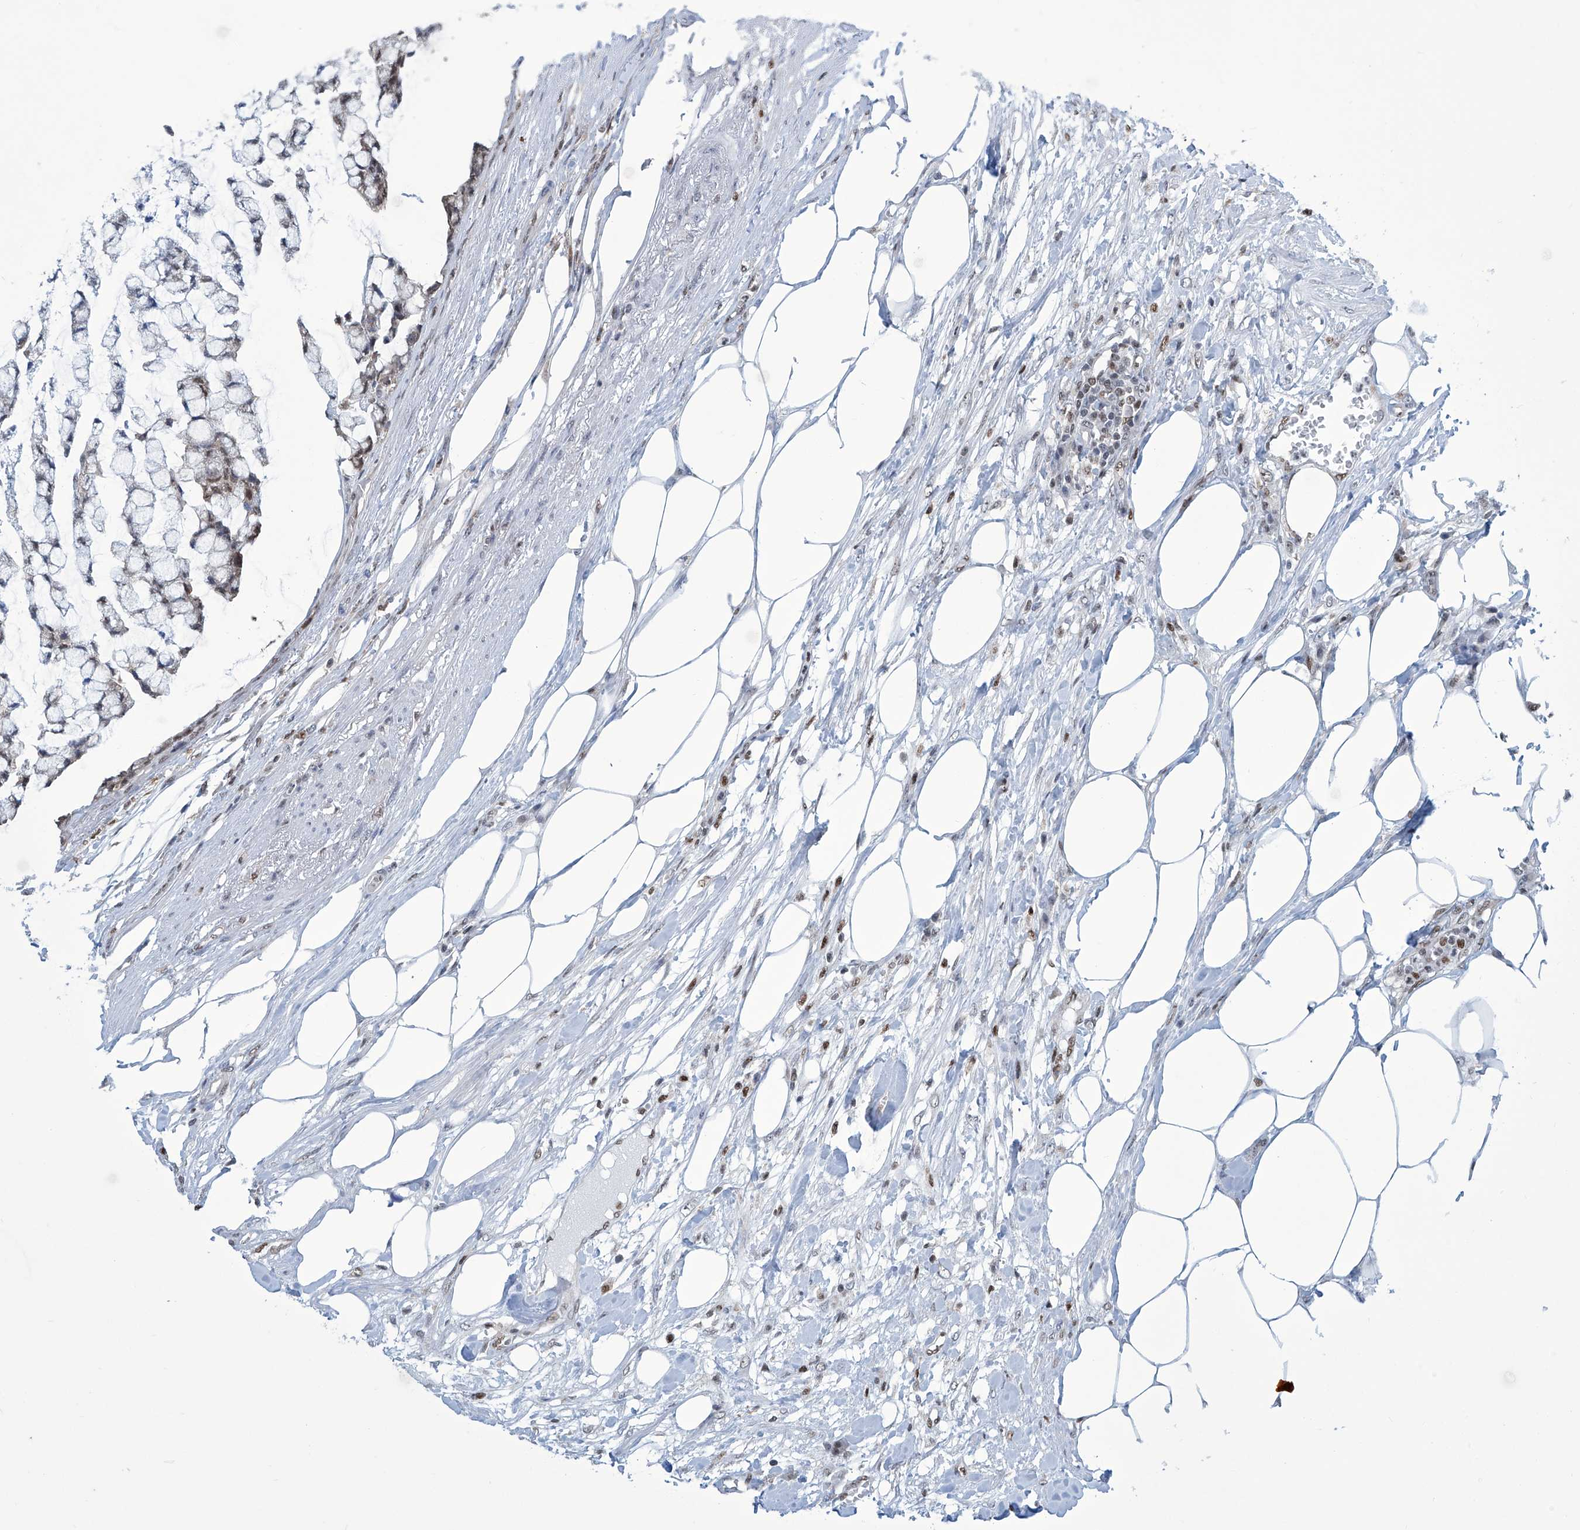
{"staining": {"intensity": "weak", "quantity": ">75%", "location": "nuclear"}, "tissue": "colorectal cancer", "cell_type": "Tumor cells", "image_type": "cancer", "snomed": [{"axis": "morphology", "description": "Adenocarcinoma, NOS"}, {"axis": "topography", "description": "Colon"}], "caption": "Immunohistochemistry (IHC) (DAB) staining of human colorectal cancer (adenocarcinoma) exhibits weak nuclear protein staining in approximately >75% of tumor cells.", "gene": "SREBF2", "patient": {"sex": "female", "age": 84}}